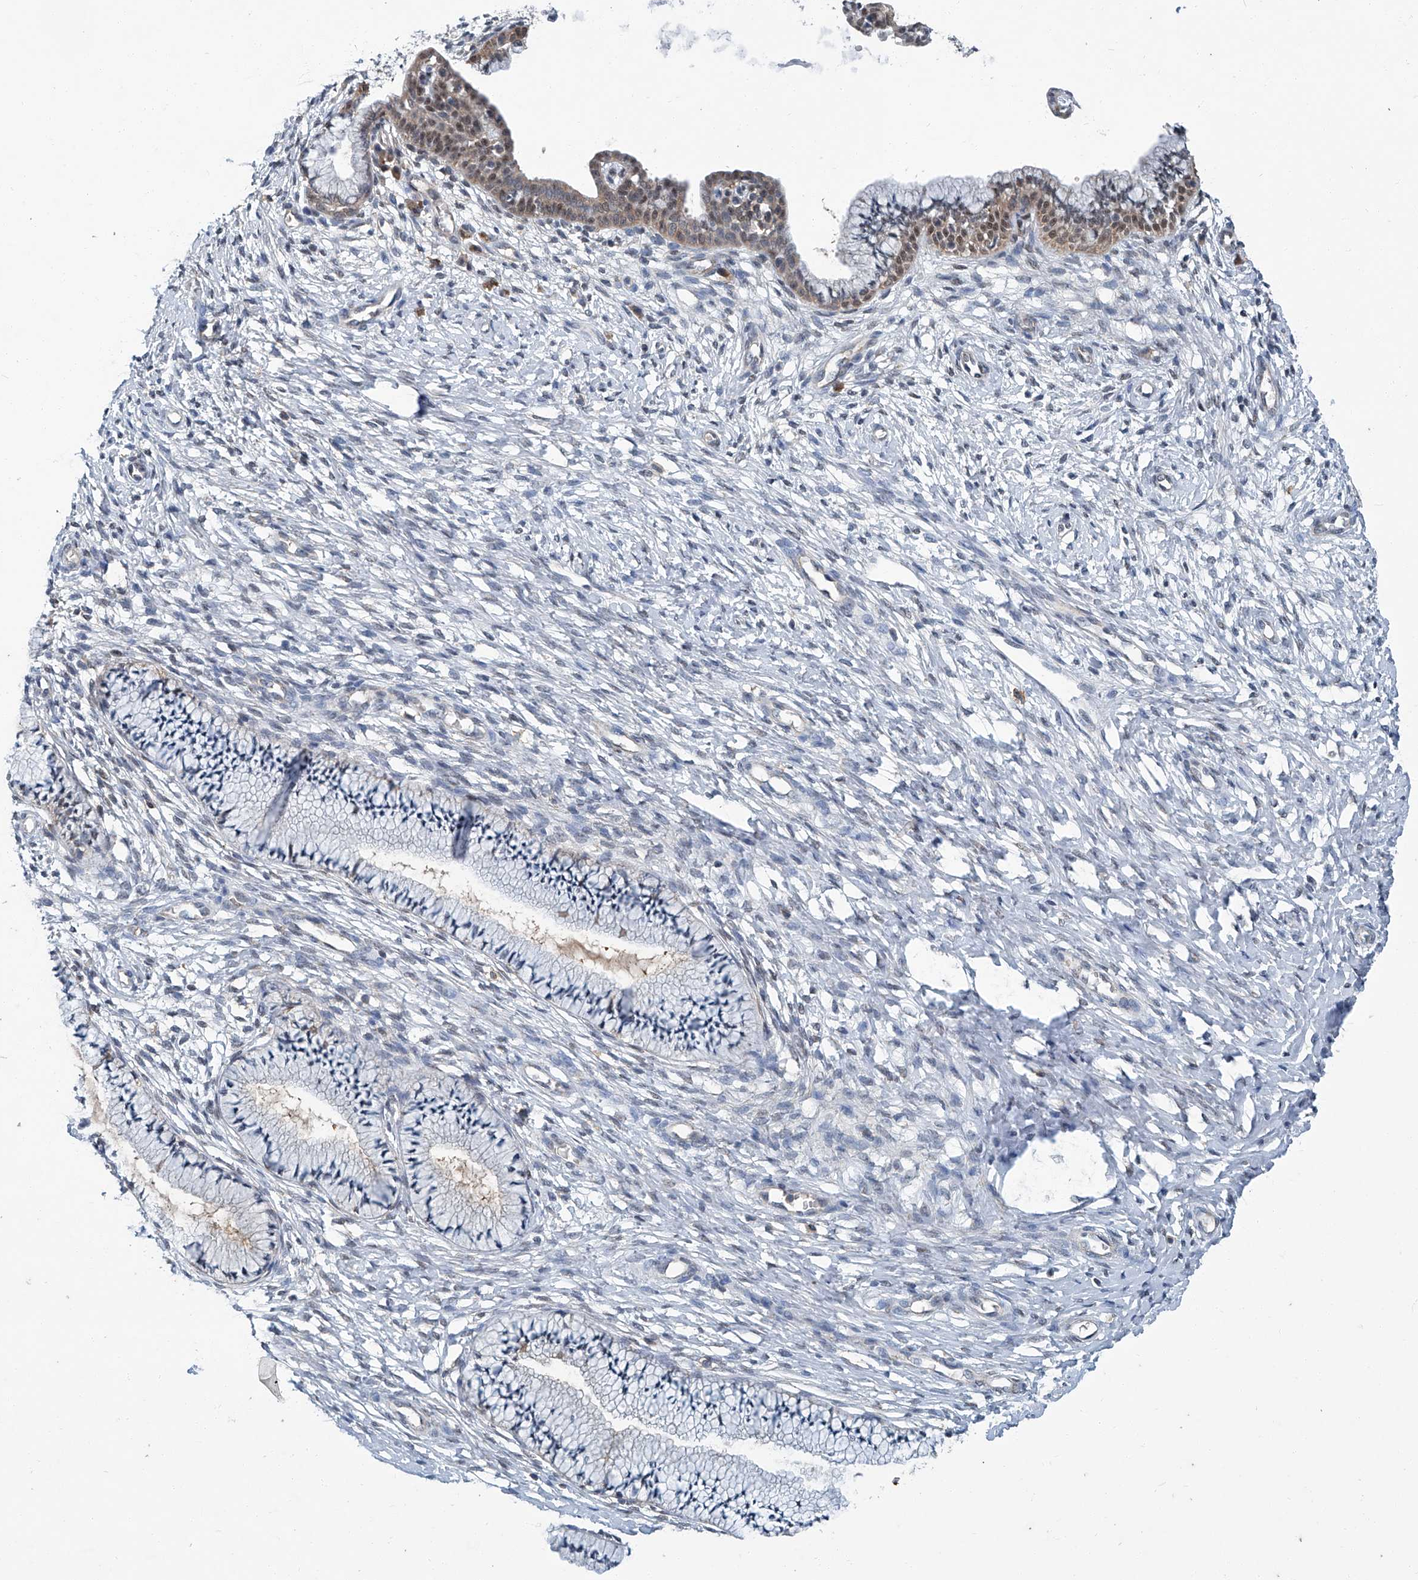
{"staining": {"intensity": "weak", "quantity": "25%-75%", "location": "cytoplasmic/membranous"}, "tissue": "cervix", "cell_type": "Glandular cells", "image_type": "normal", "snomed": [{"axis": "morphology", "description": "Normal tissue, NOS"}, {"axis": "topography", "description": "Cervix"}], "caption": "Immunohistochemical staining of benign human cervix demonstrates weak cytoplasmic/membranous protein staining in approximately 25%-75% of glandular cells. Nuclei are stained in blue.", "gene": "CLK1", "patient": {"sex": "female", "age": 36}}